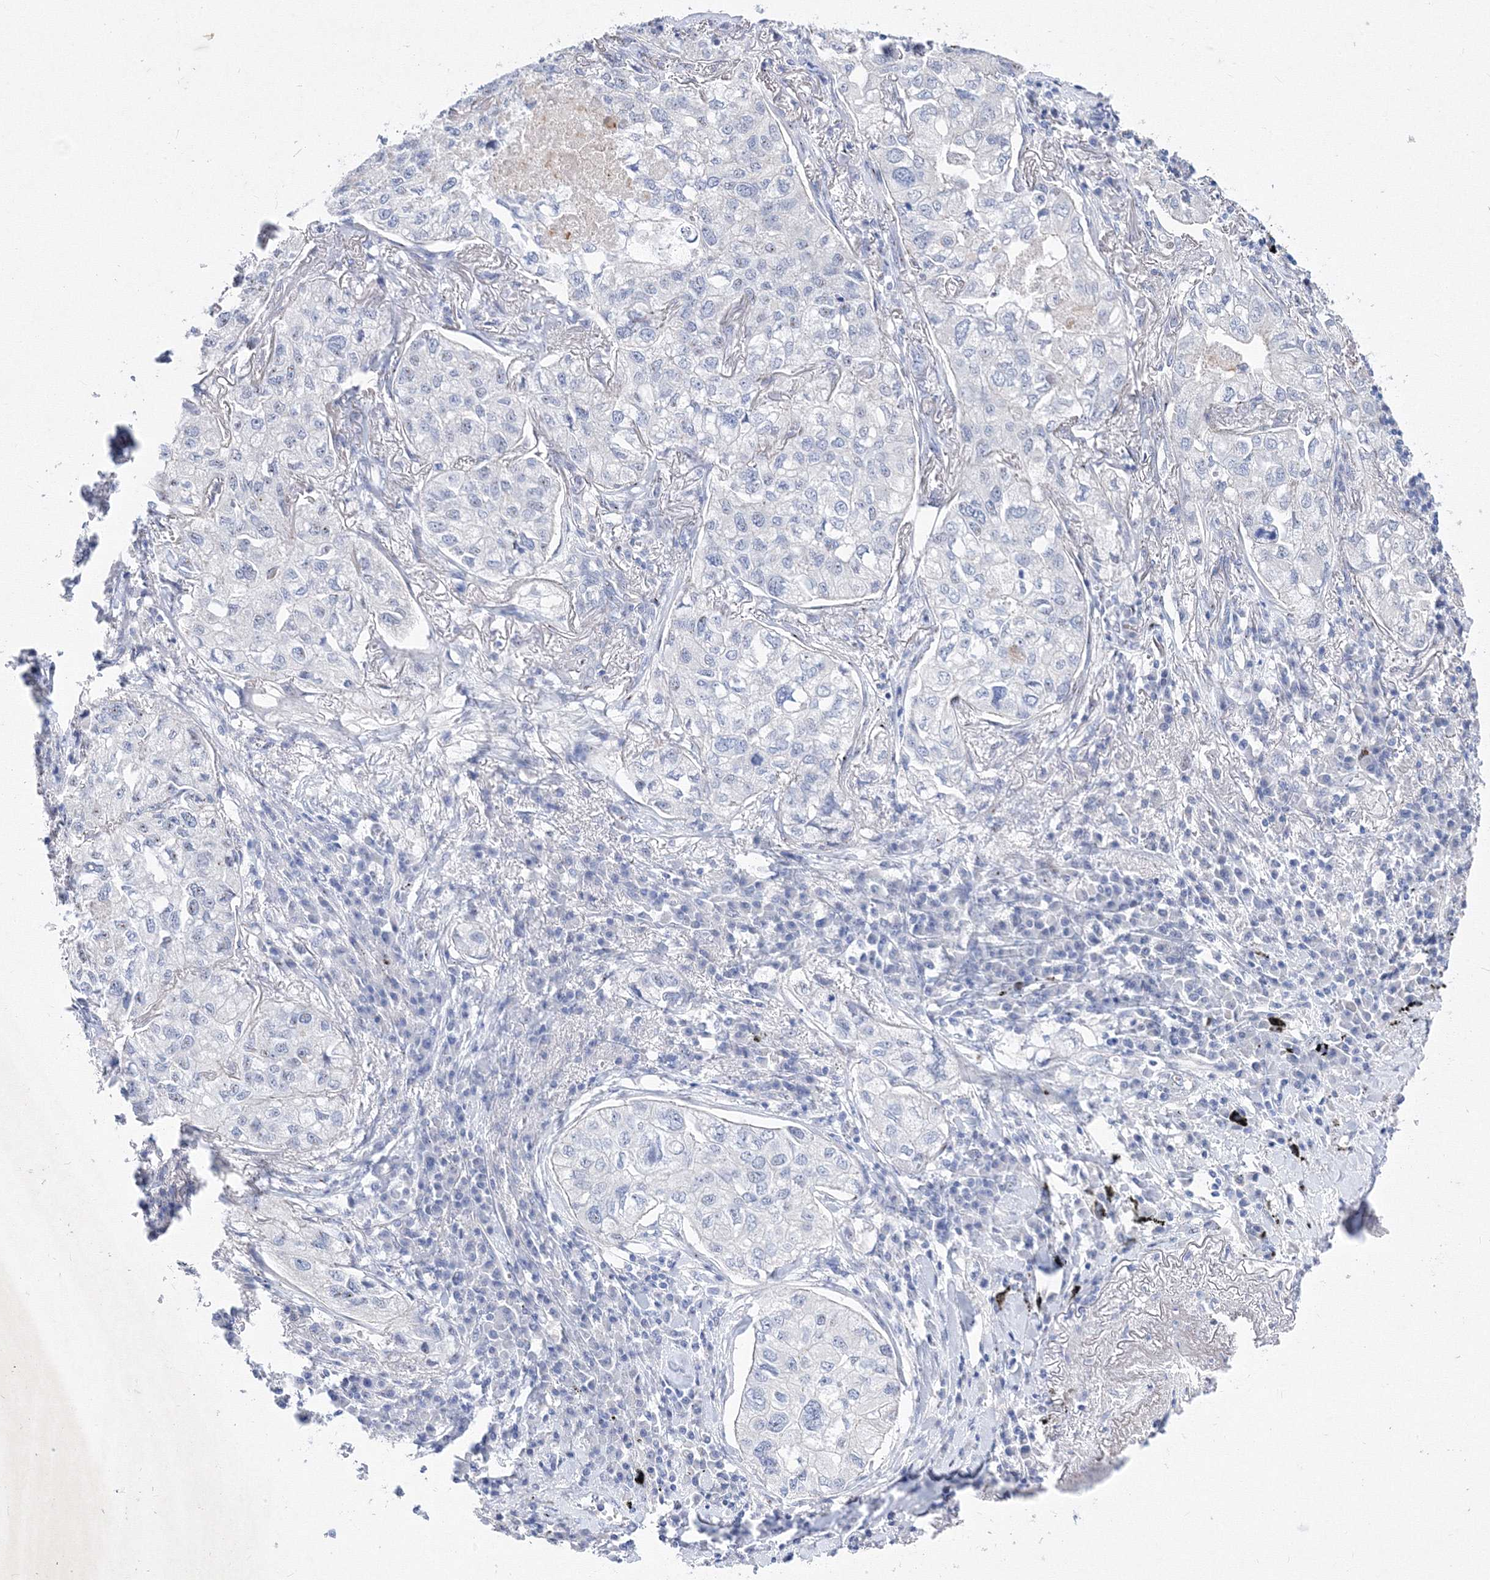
{"staining": {"intensity": "negative", "quantity": "none", "location": "none"}, "tissue": "lung cancer", "cell_type": "Tumor cells", "image_type": "cancer", "snomed": [{"axis": "morphology", "description": "Adenocarcinoma, NOS"}, {"axis": "topography", "description": "Lung"}], "caption": "This is an immunohistochemistry (IHC) photomicrograph of human lung cancer. There is no expression in tumor cells.", "gene": "GPN1", "patient": {"sex": "male", "age": 65}}